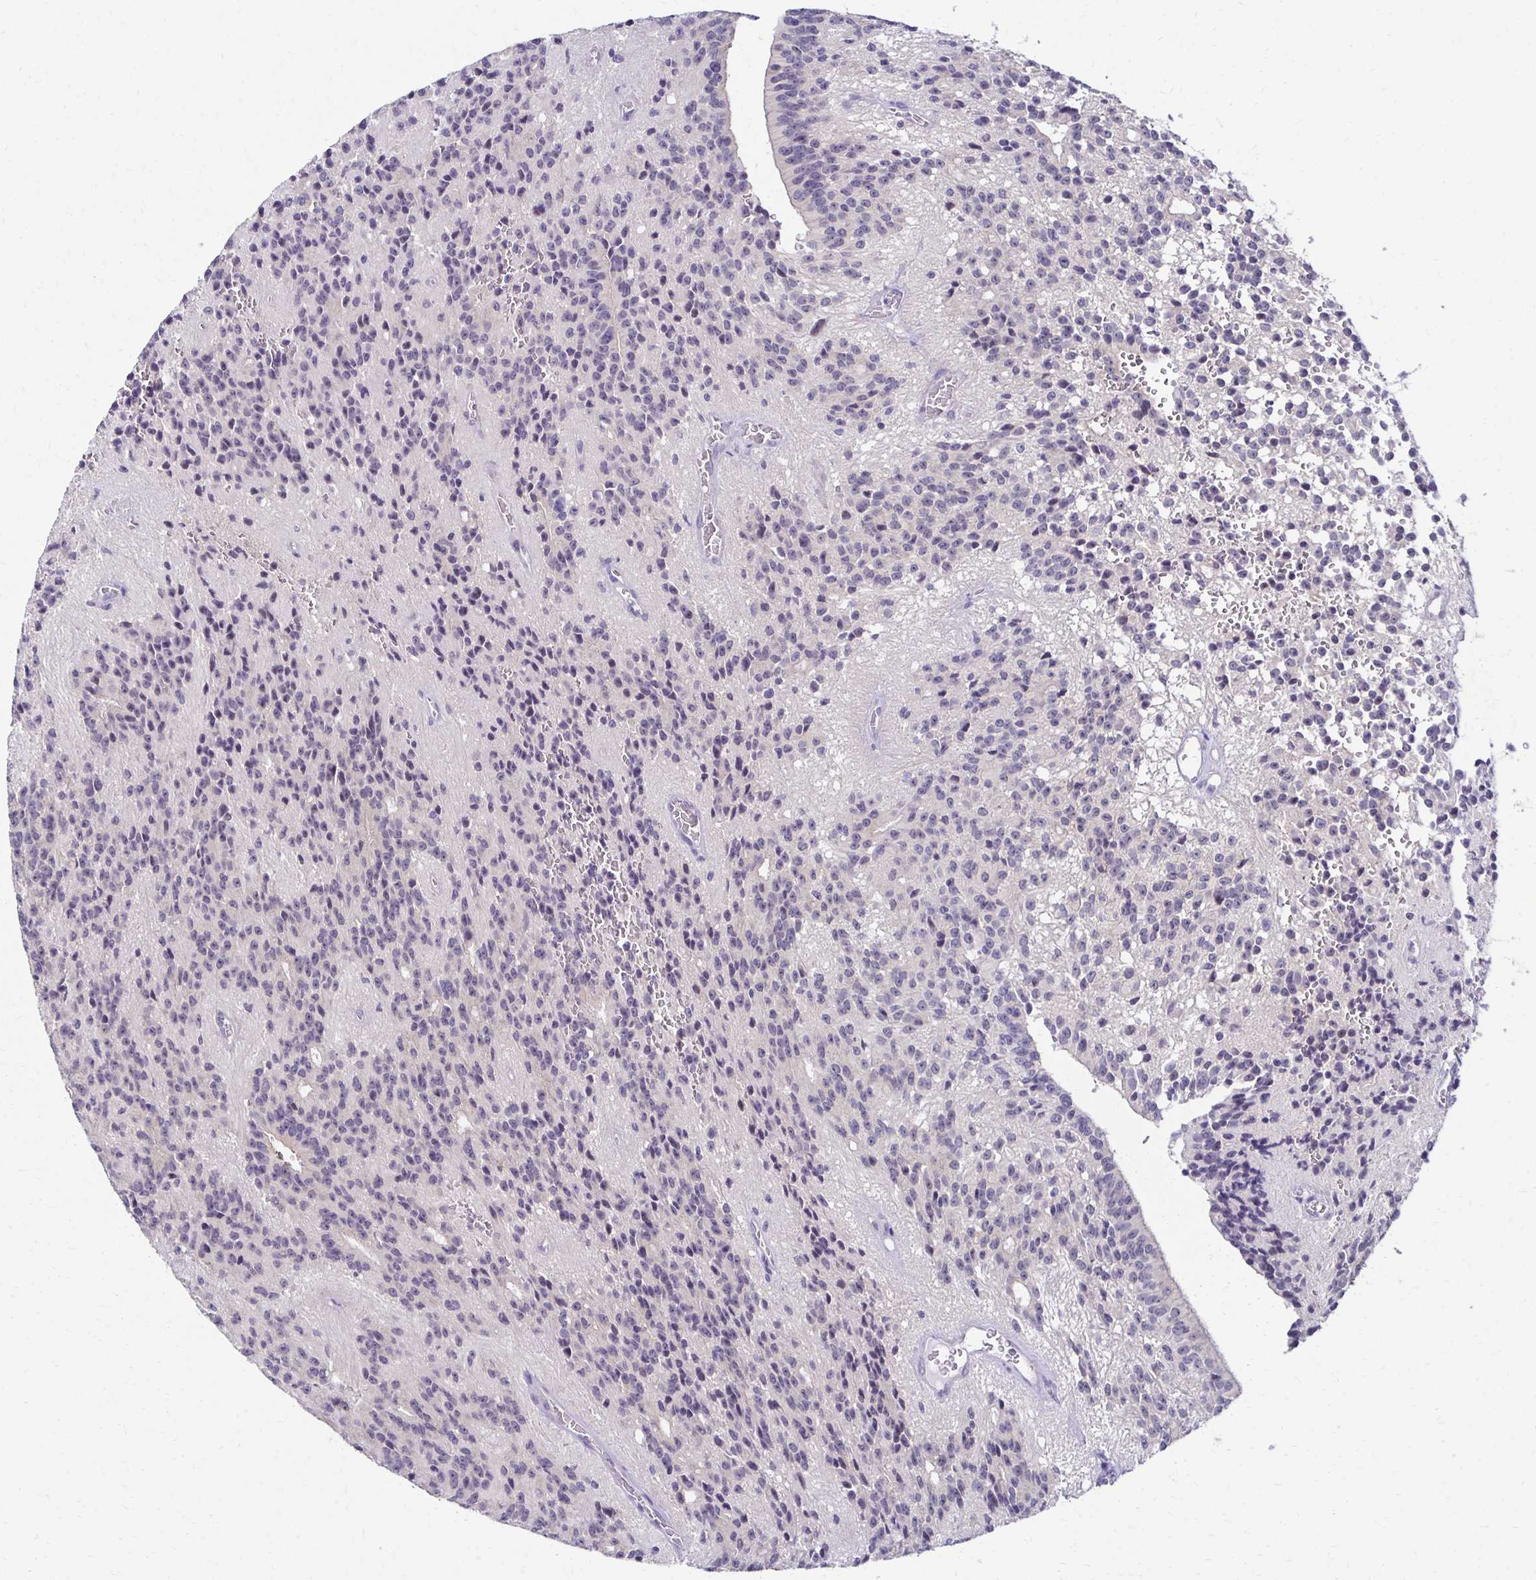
{"staining": {"intensity": "negative", "quantity": "none", "location": "none"}, "tissue": "glioma", "cell_type": "Tumor cells", "image_type": "cancer", "snomed": [{"axis": "morphology", "description": "Glioma, malignant, Low grade"}, {"axis": "topography", "description": "Brain"}], "caption": "Tumor cells show no significant protein expression in malignant low-grade glioma.", "gene": "C1QTNF2", "patient": {"sex": "male", "age": 31}}